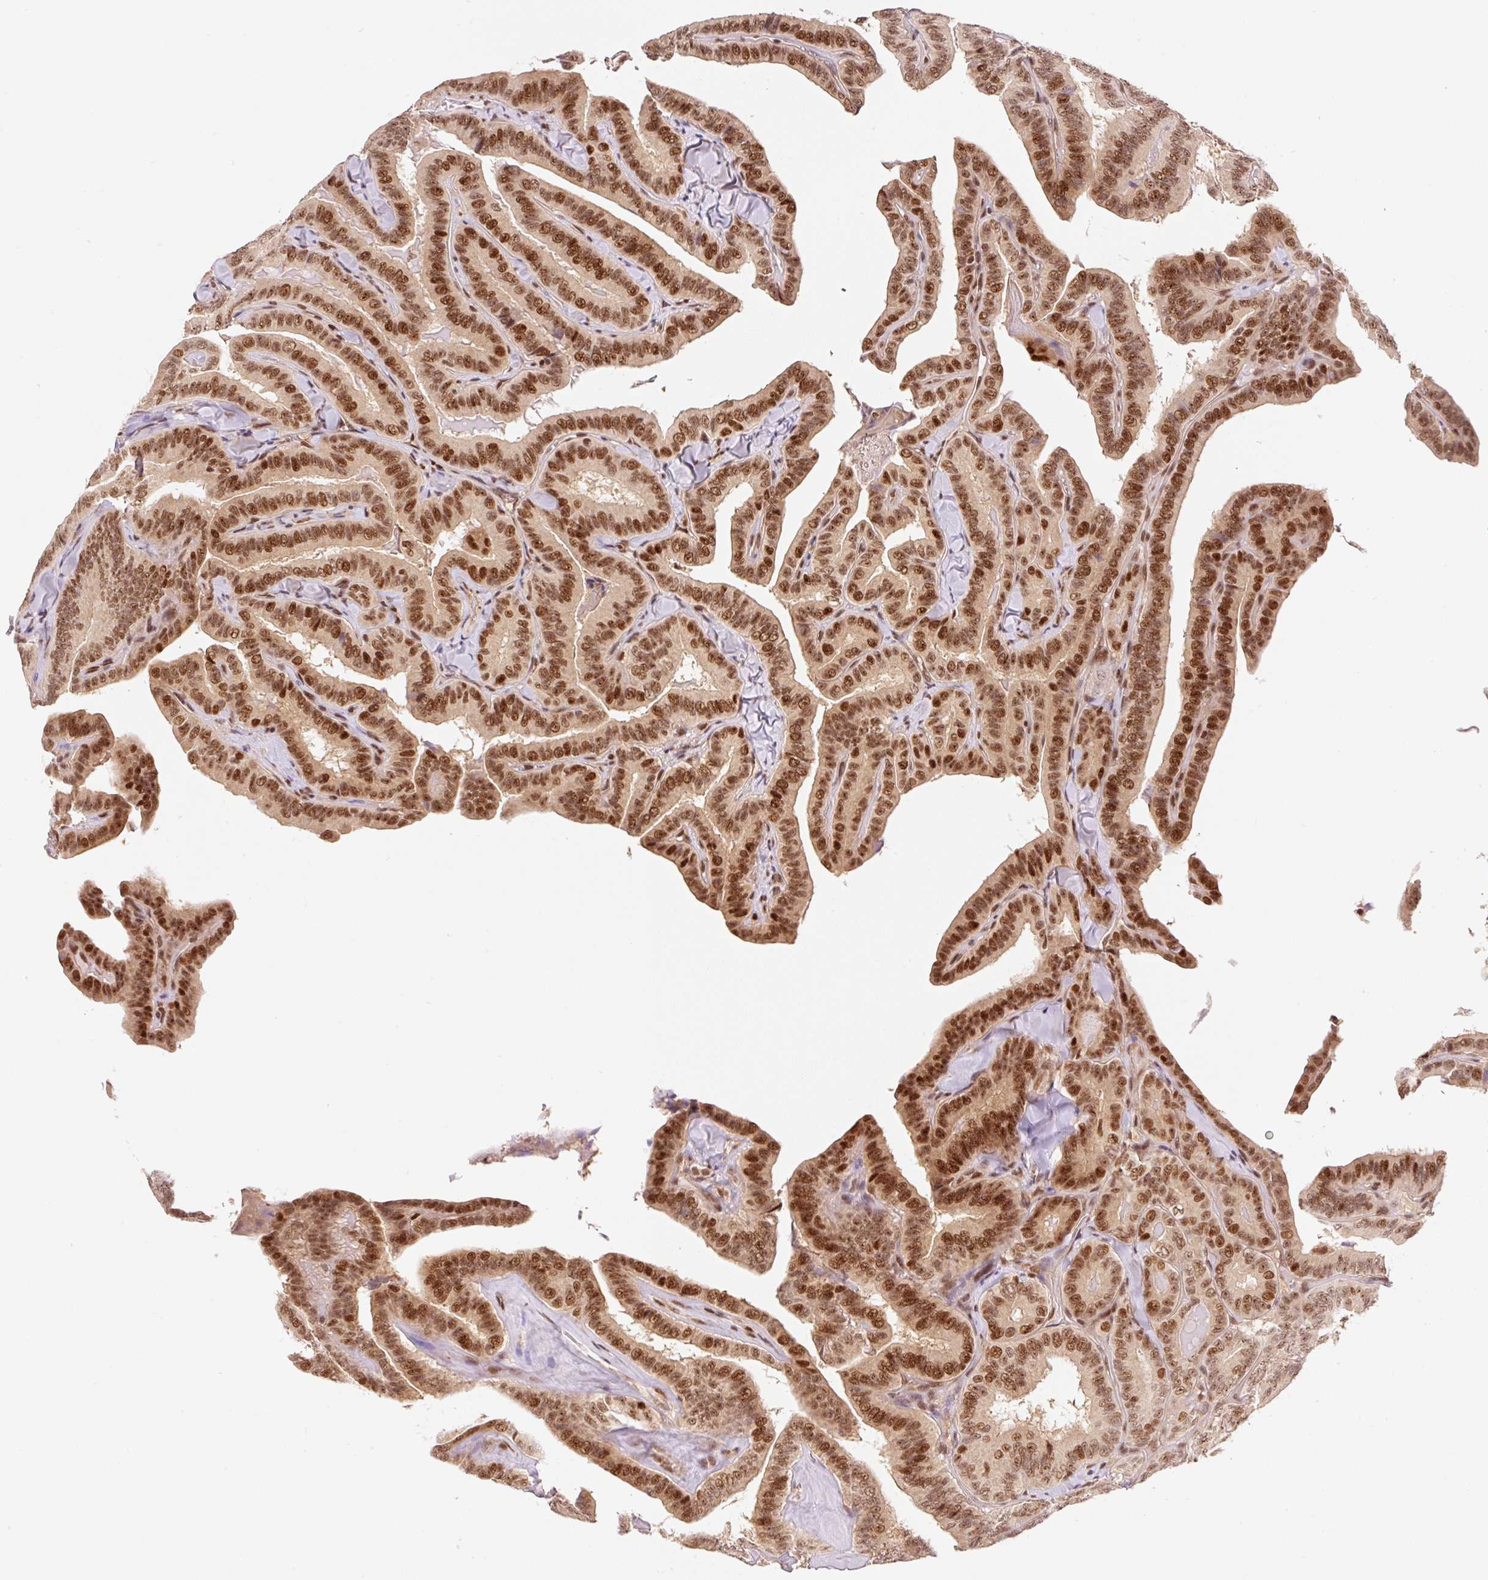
{"staining": {"intensity": "moderate", "quantity": ">75%", "location": "nuclear"}, "tissue": "thyroid cancer", "cell_type": "Tumor cells", "image_type": "cancer", "snomed": [{"axis": "morphology", "description": "Papillary adenocarcinoma, NOS"}, {"axis": "topography", "description": "Thyroid gland"}], "caption": "Immunohistochemical staining of thyroid papillary adenocarcinoma shows medium levels of moderate nuclear protein positivity in approximately >75% of tumor cells.", "gene": "INTS8", "patient": {"sex": "male", "age": 61}}